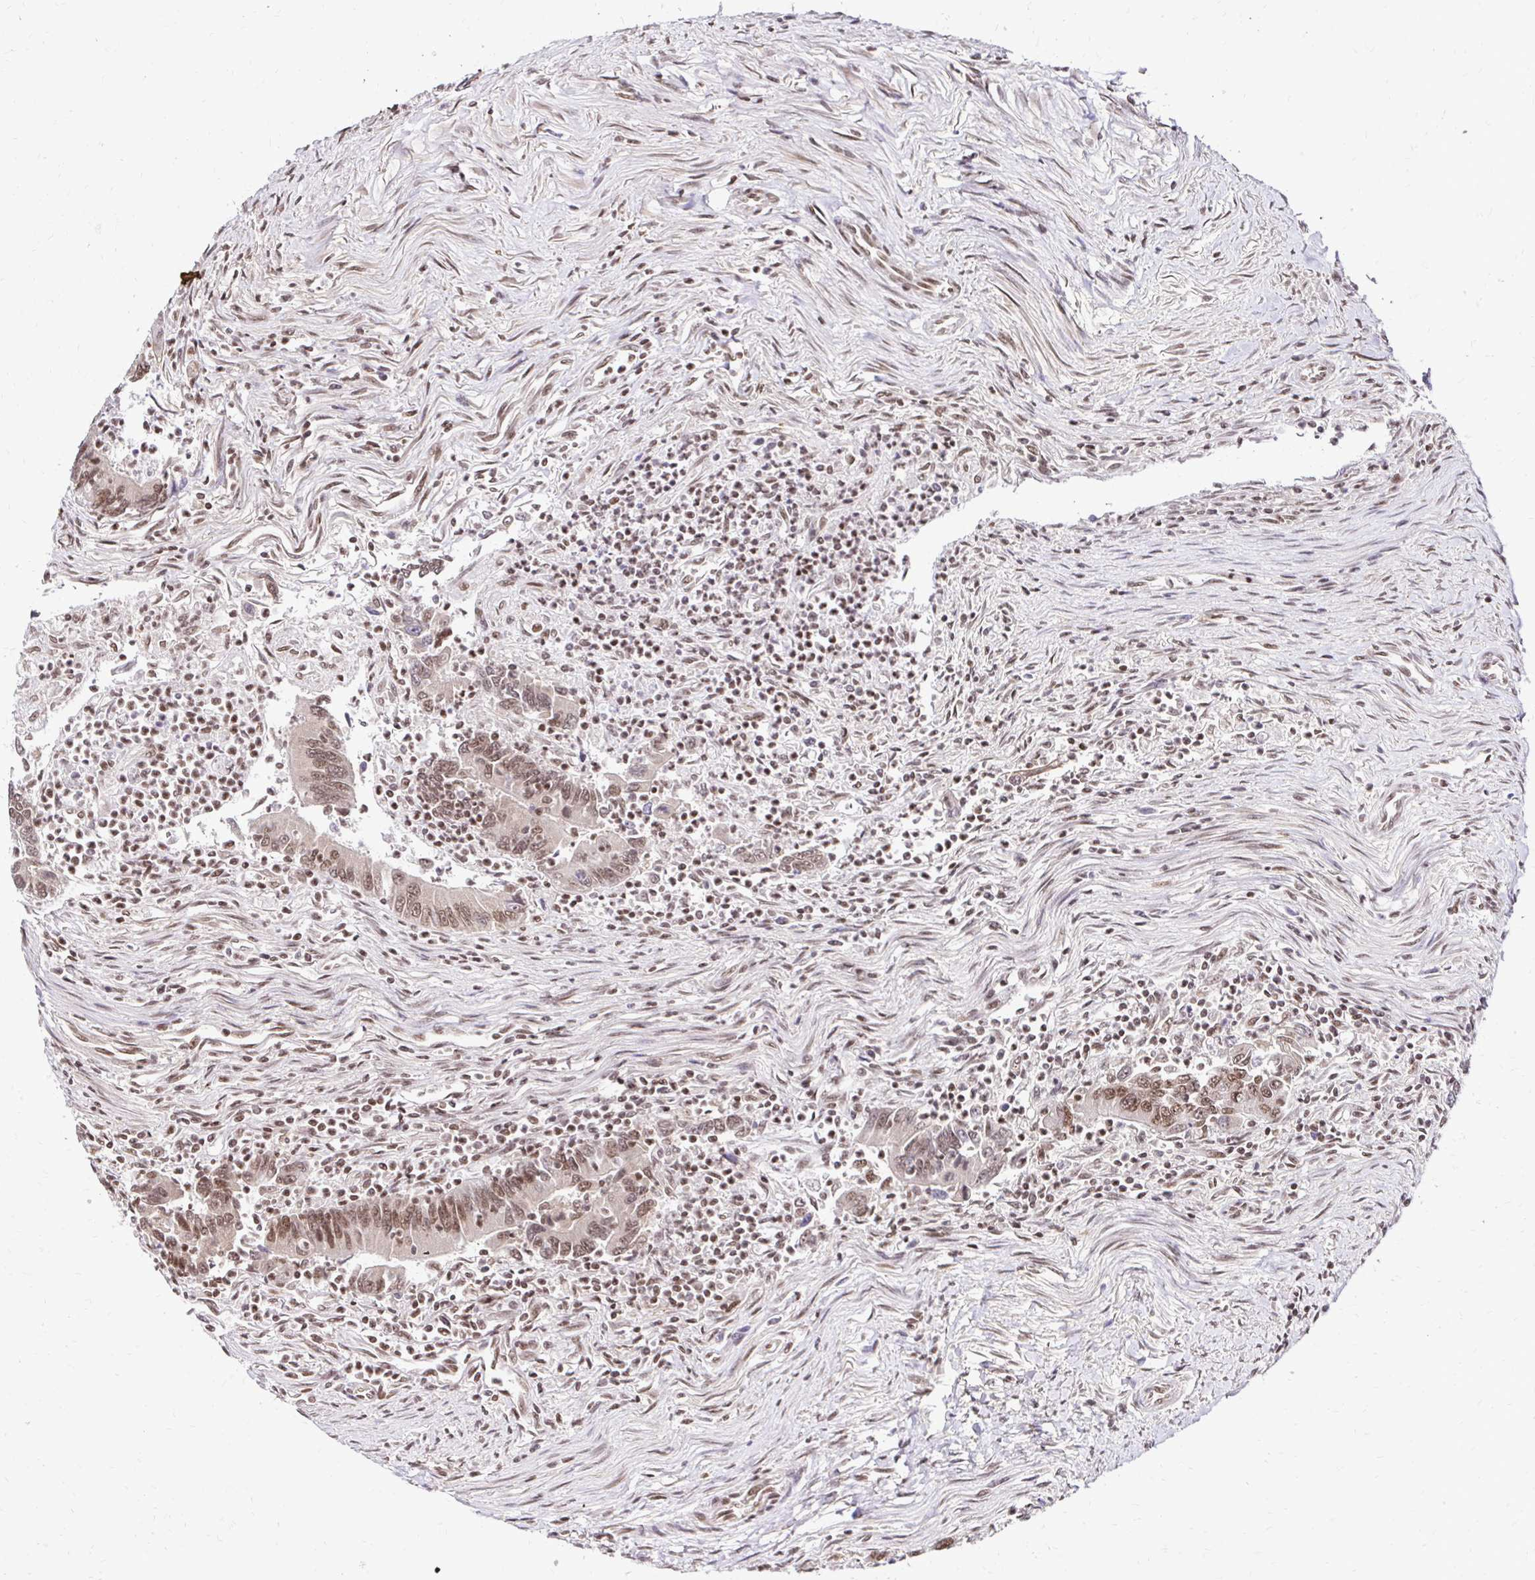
{"staining": {"intensity": "moderate", "quantity": ">75%", "location": "nuclear"}, "tissue": "colorectal cancer", "cell_type": "Tumor cells", "image_type": "cancer", "snomed": [{"axis": "morphology", "description": "Adenocarcinoma, NOS"}, {"axis": "topography", "description": "Colon"}], "caption": "Protein staining of adenocarcinoma (colorectal) tissue demonstrates moderate nuclear staining in approximately >75% of tumor cells. Using DAB (3,3'-diaminobenzidine) (brown) and hematoxylin (blue) stains, captured at high magnification using brightfield microscopy.", "gene": "GLYR1", "patient": {"sex": "female", "age": 67}}